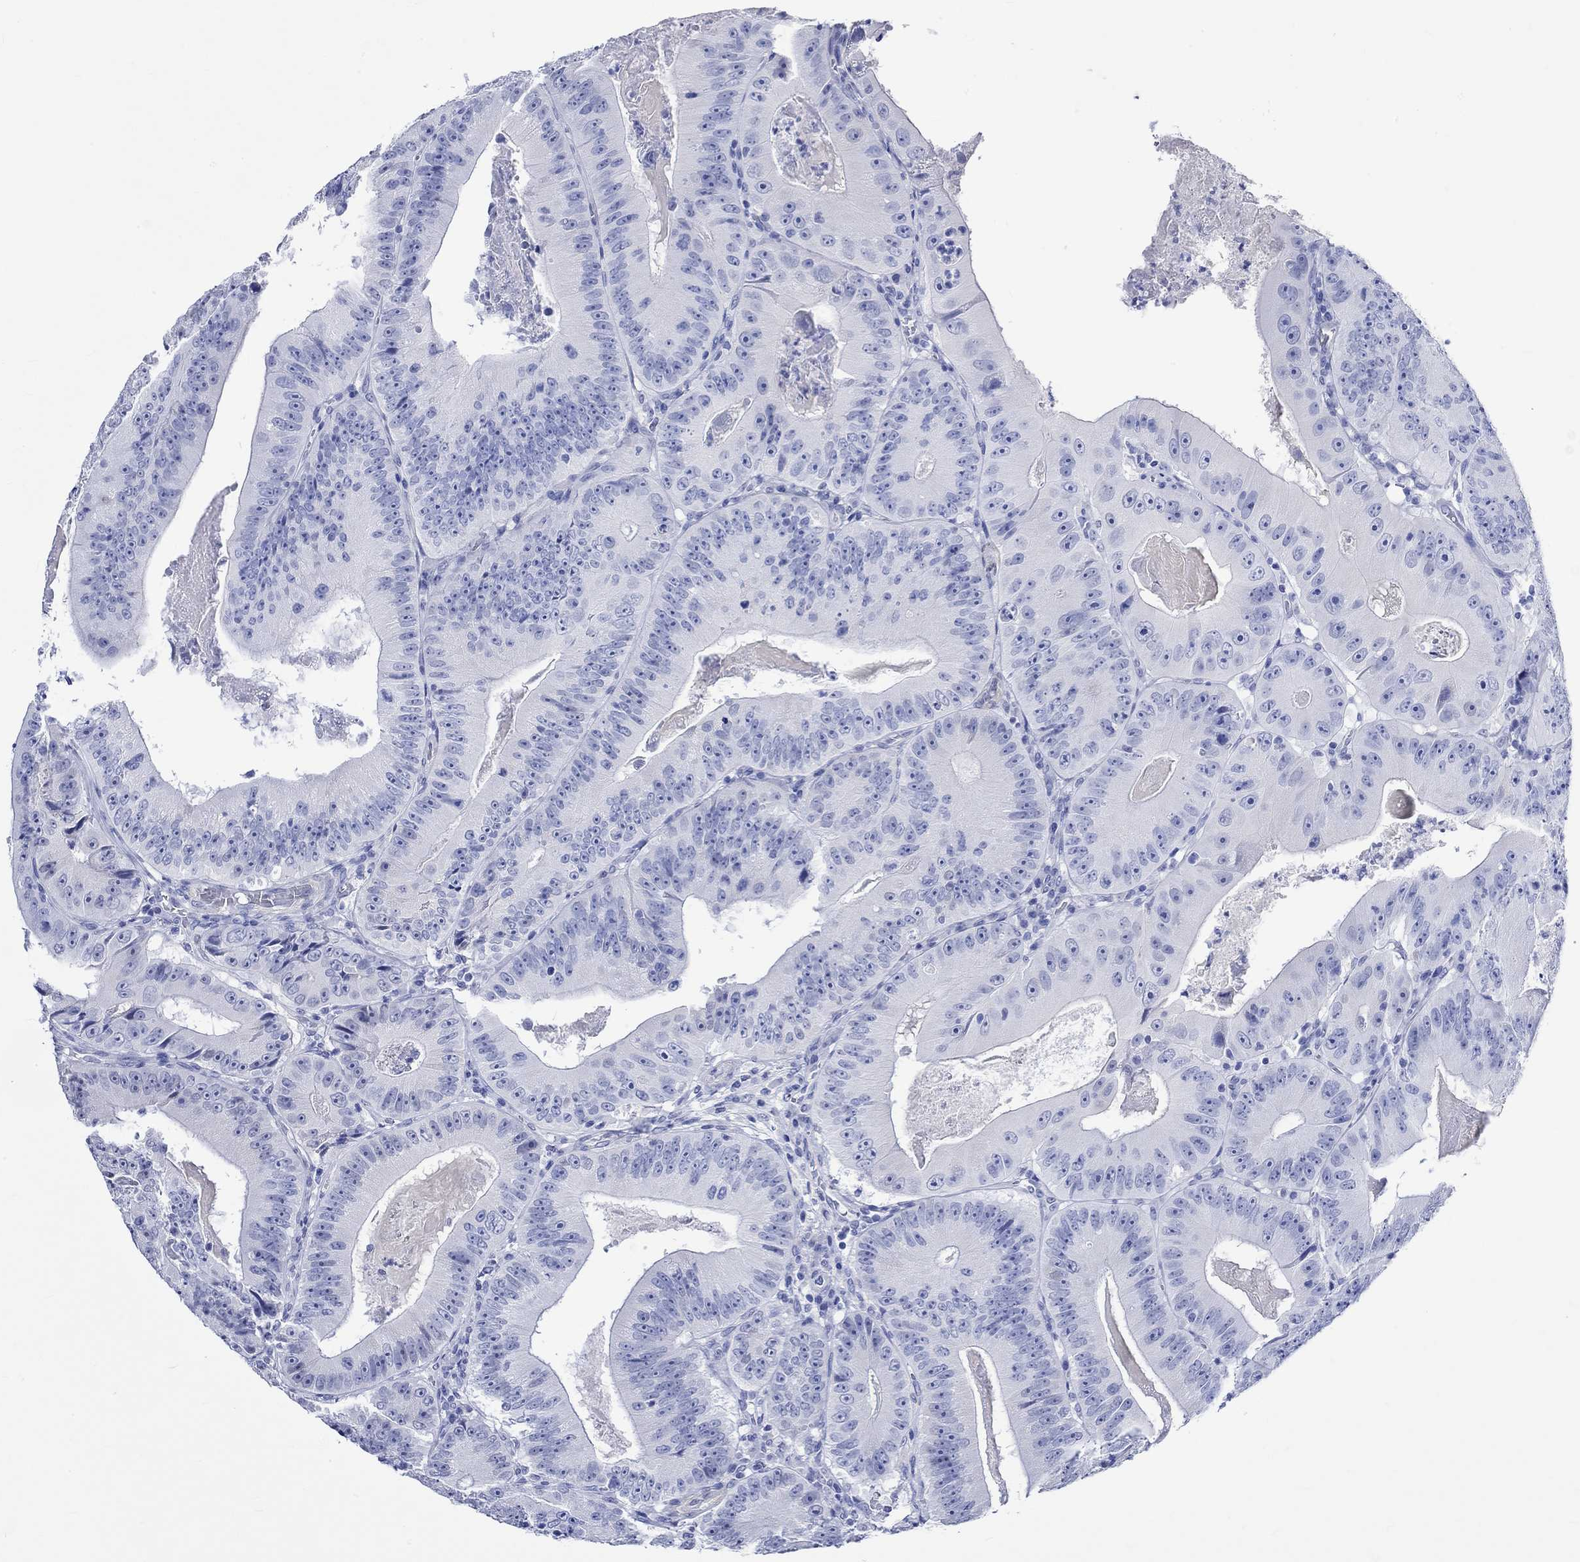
{"staining": {"intensity": "negative", "quantity": "none", "location": "none"}, "tissue": "colorectal cancer", "cell_type": "Tumor cells", "image_type": "cancer", "snomed": [{"axis": "morphology", "description": "Adenocarcinoma, NOS"}, {"axis": "topography", "description": "Colon"}], "caption": "Colorectal cancer (adenocarcinoma) stained for a protein using immunohistochemistry exhibits no staining tumor cells.", "gene": "CRYAB", "patient": {"sex": "female", "age": 86}}